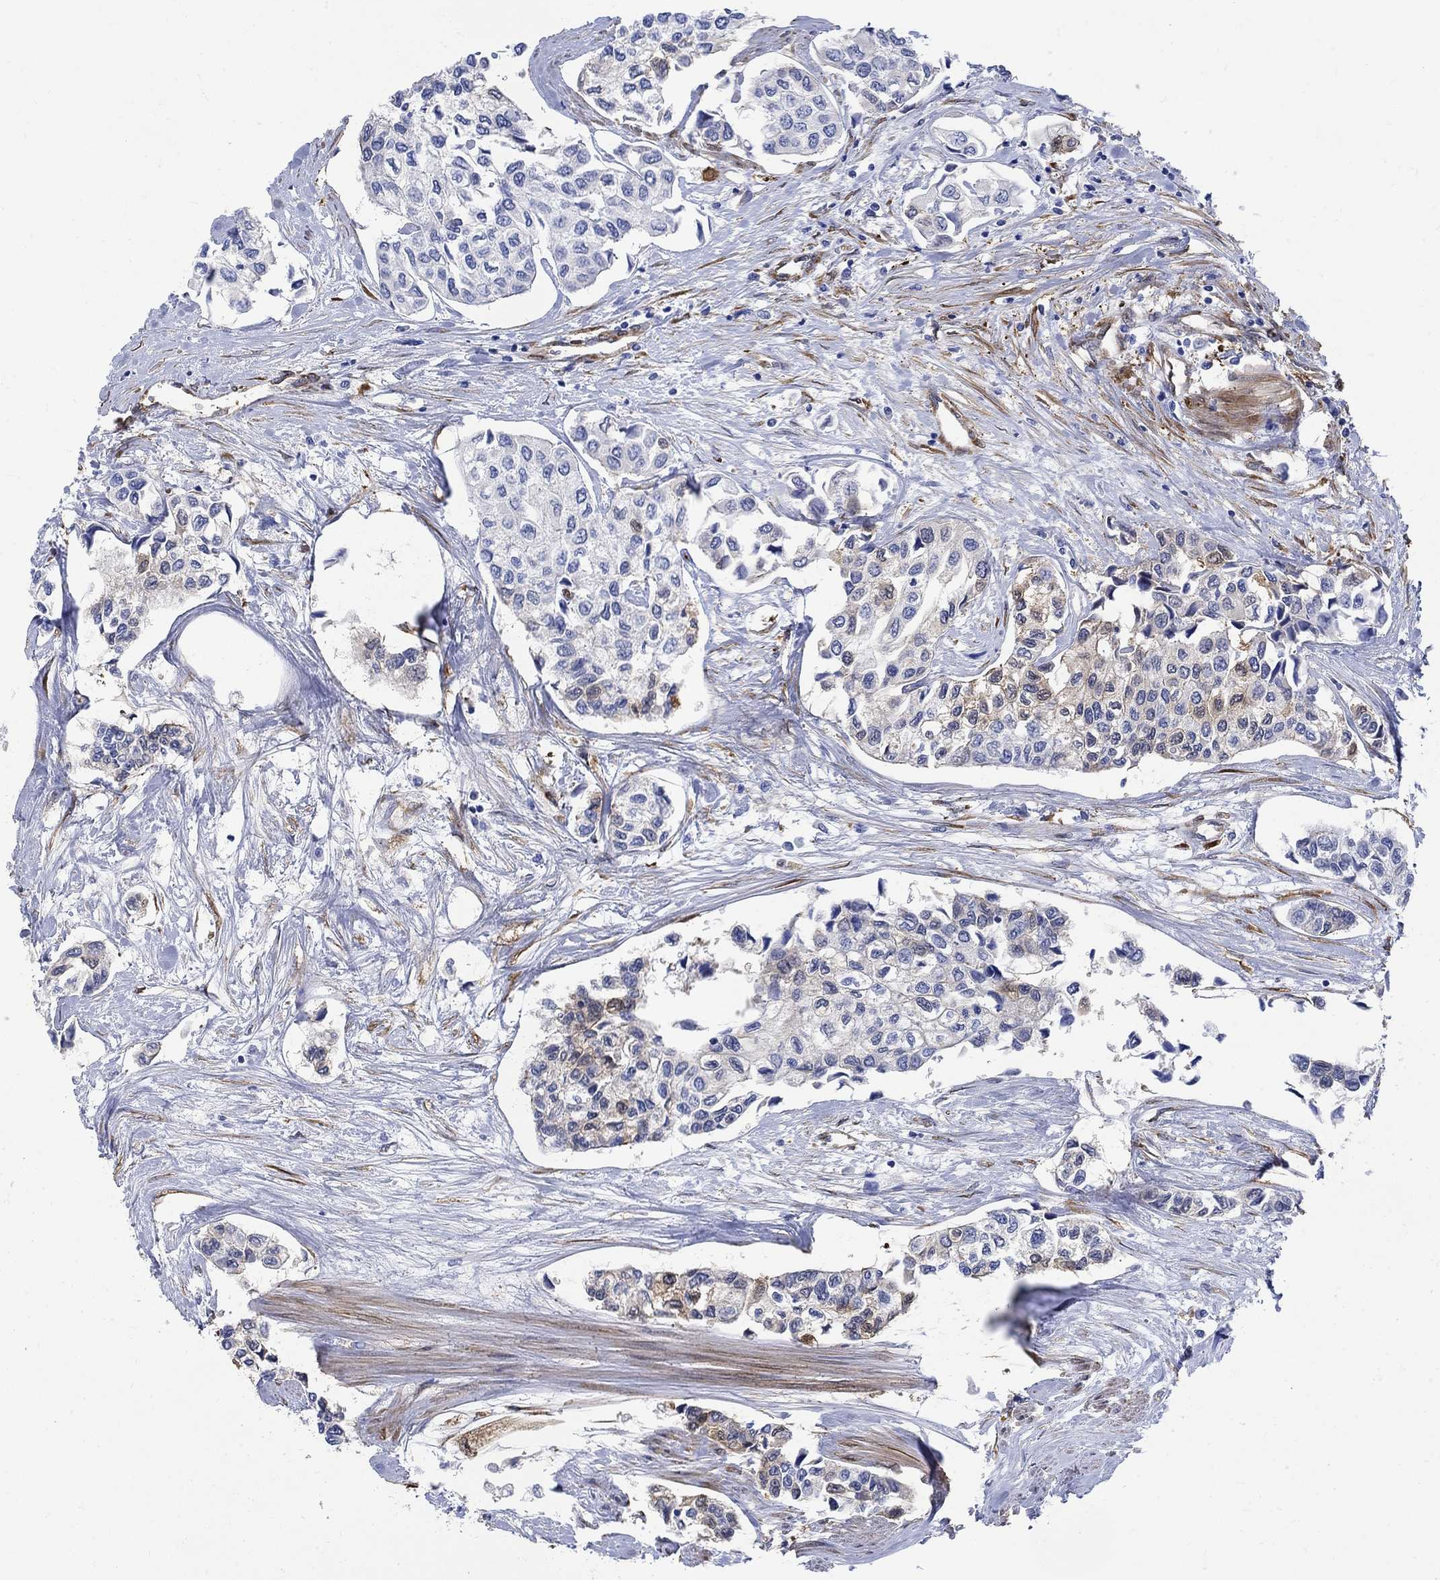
{"staining": {"intensity": "strong", "quantity": "<25%", "location": "cytoplasmic/membranous"}, "tissue": "urothelial cancer", "cell_type": "Tumor cells", "image_type": "cancer", "snomed": [{"axis": "morphology", "description": "Urothelial carcinoma, High grade"}, {"axis": "topography", "description": "Urinary bladder"}], "caption": "About <25% of tumor cells in human urothelial carcinoma (high-grade) display strong cytoplasmic/membranous protein staining as visualized by brown immunohistochemical staining.", "gene": "TGM2", "patient": {"sex": "male", "age": 73}}